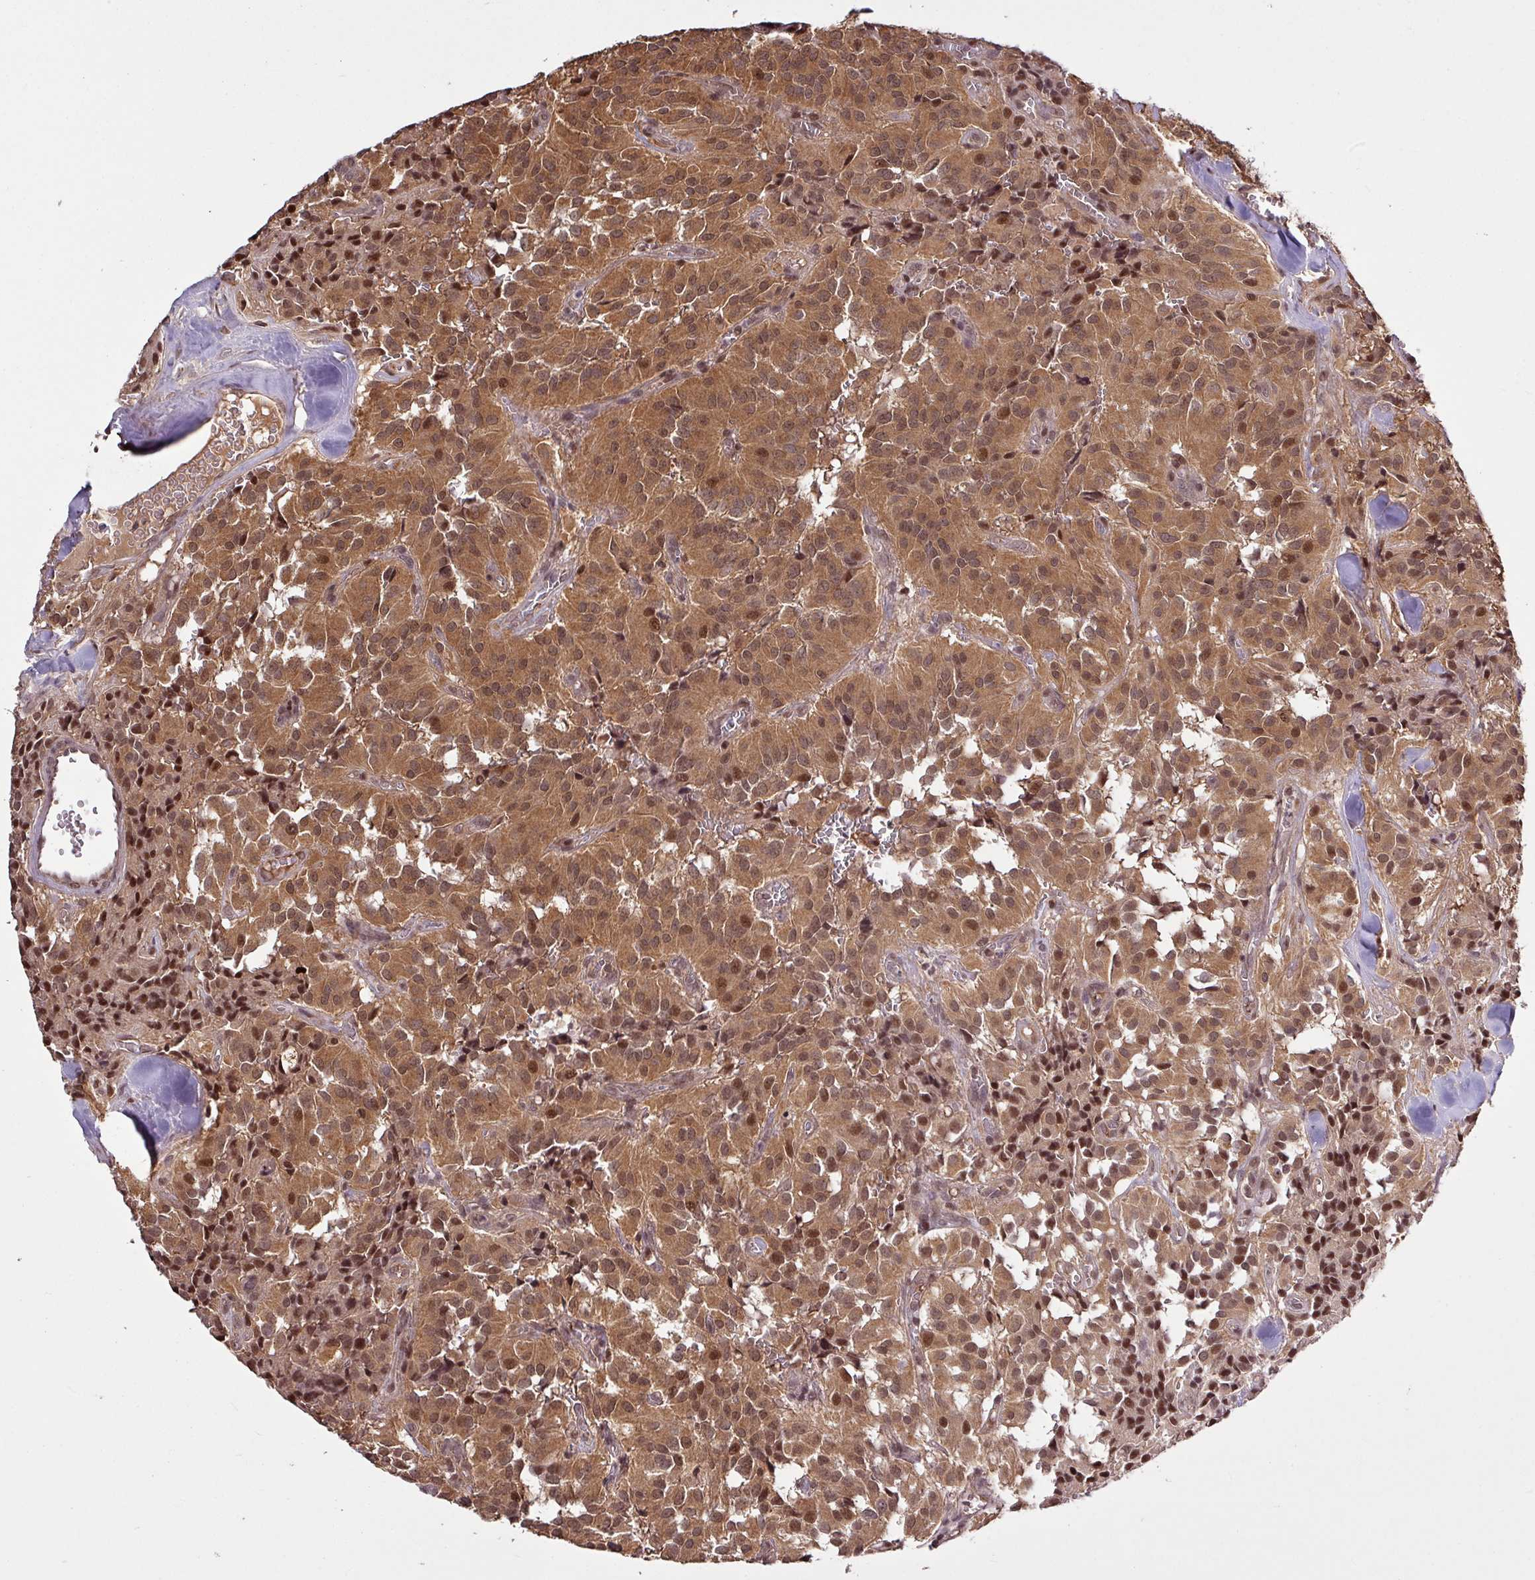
{"staining": {"intensity": "moderate", "quantity": ">75%", "location": "cytoplasmic/membranous,nuclear"}, "tissue": "glioma", "cell_type": "Tumor cells", "image_type": "cancer", "snomed": [{"axis": "morphology", "description": "Glioma, malignant, Low grade"}, {"axis": "topography", "description": "Brain"}], "caption": "Immunohistochemistry (IHC) (DAB (3,3'-diaminobenzidine)) staining of human low-grade glioma (malignant) exhibits moderate cytoplasmic/membranous and nuclear protein expression in about >75% of tumor cells.", "gene": "ITPKC", "patient": {"sex": "male", "age": 42}}